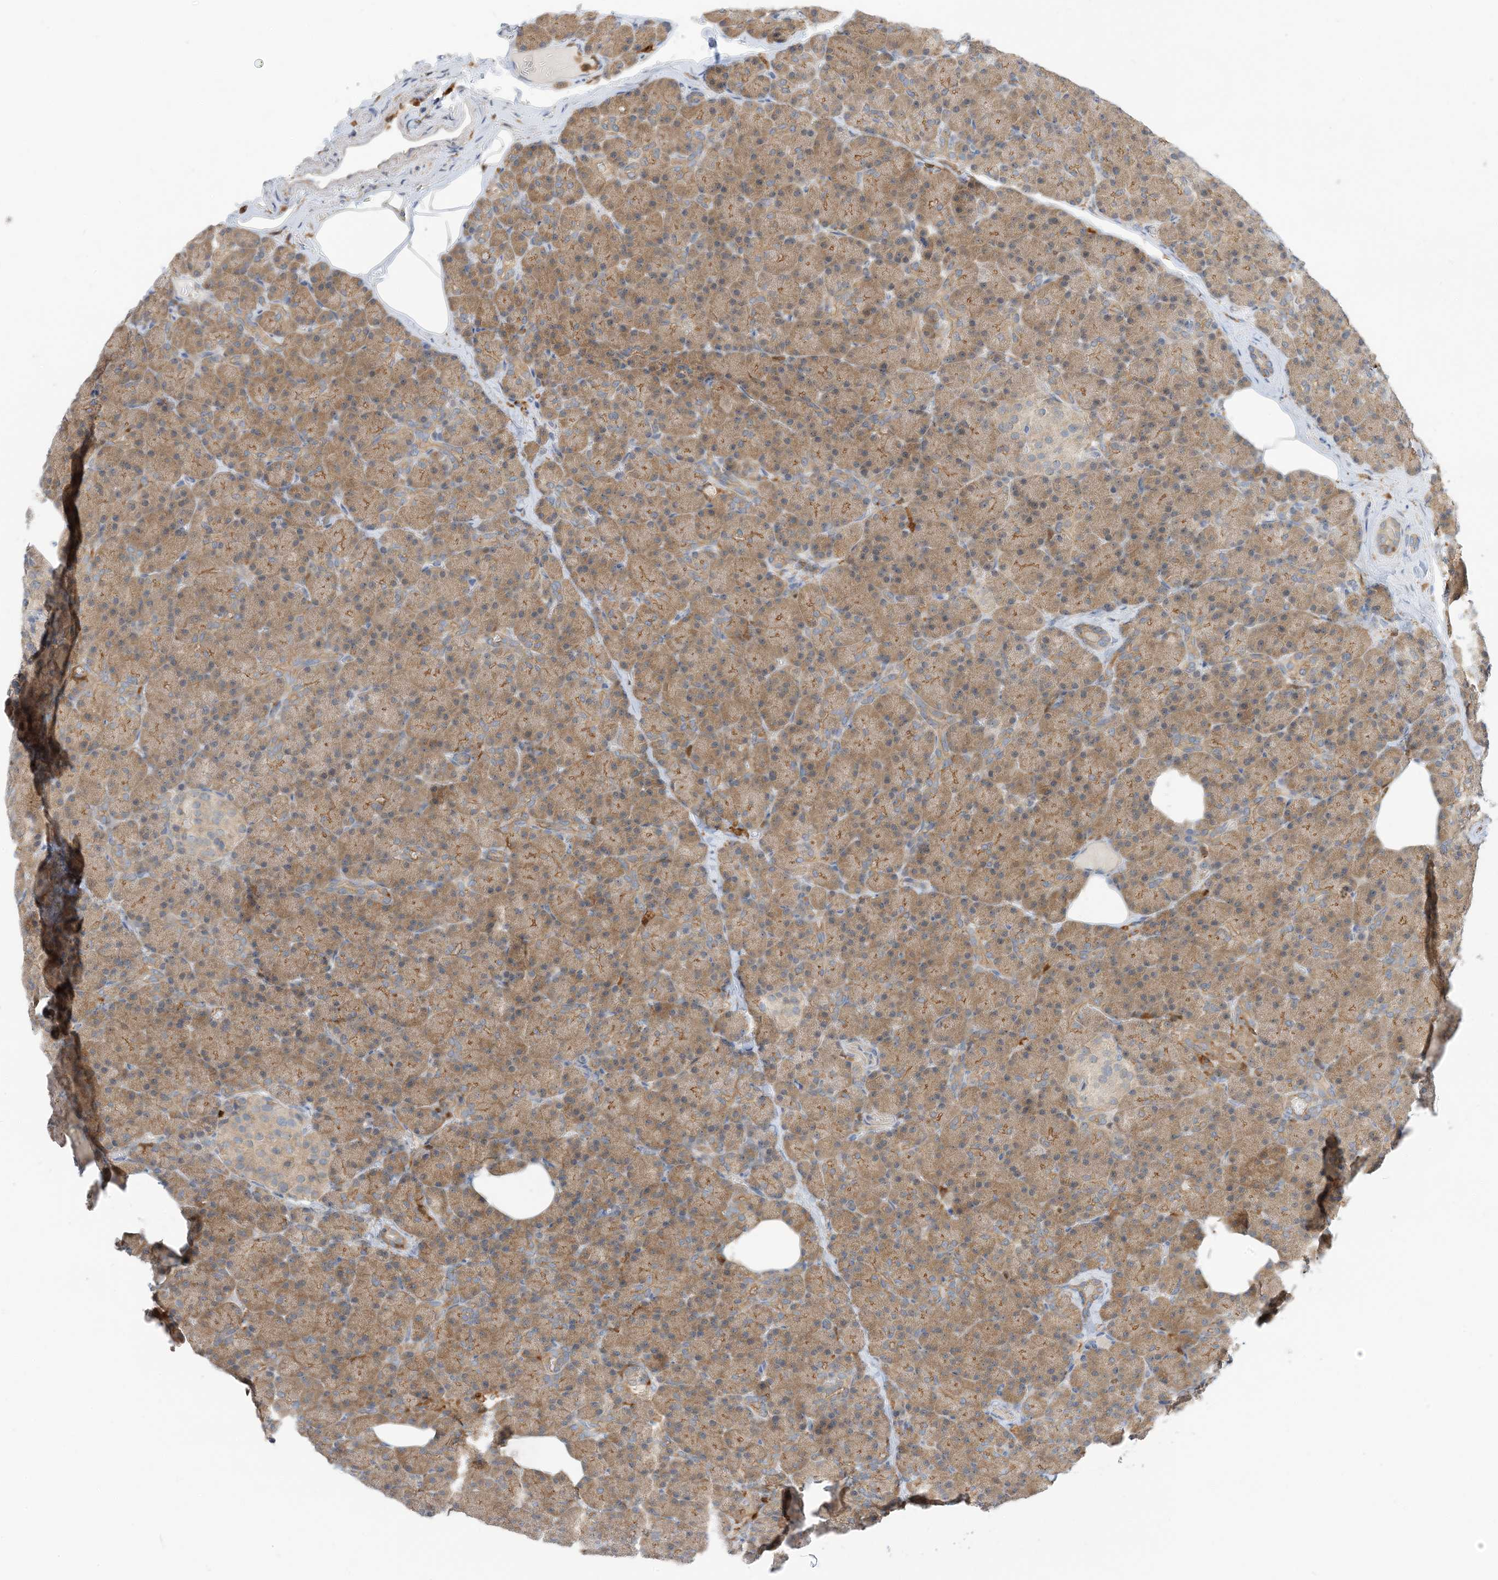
{"staining": {"intensity": "moderate", "quantity": ">75%", "location": "cytoplasmic/membranous"}, "tissue": "pancreas", "cell_type": "Exocrine glandular cells", "image_type": "normal", "snomed": [{"axis": "morphology", "description": "Normal tissue, NOS"}, {"axis": "topography", "description": "Pancreas"}], "caption": "Protein expression analysis of normal pancreas shows moderate cytoplasmic/membranous staining in about >75% of exocrine glandular cells. Nuclei are stained in blue.", "gene": "NAGK", "patient": {"sex": "female", "age": 43}}